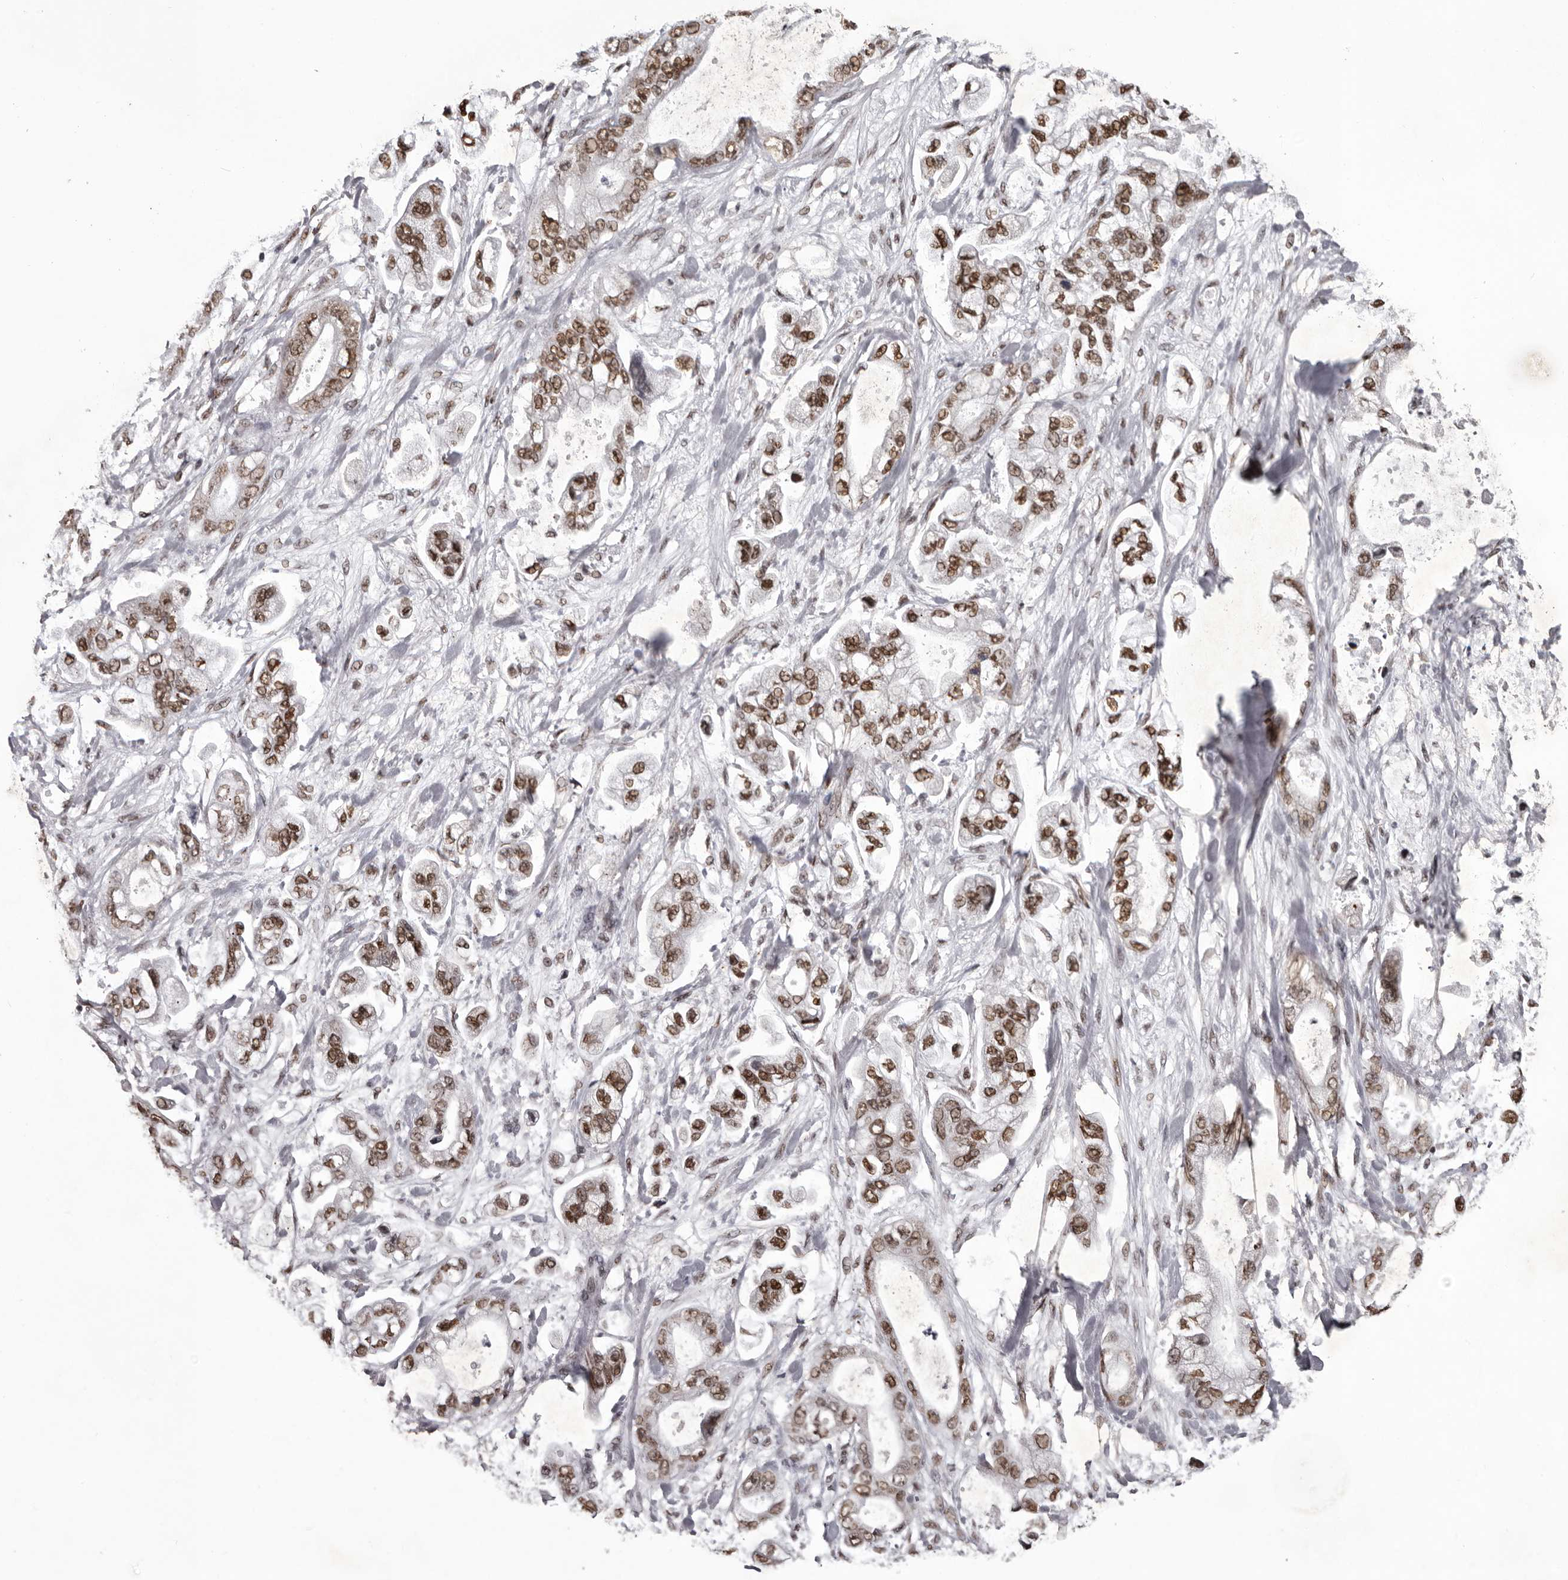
{"staining": {"intensity": "moderate", "quantity": ">75%", "location": "nuclear"}, "tissue": "stomach cancer", "cell_type": "Tumor cells", "image_type": "cancer", "snomed": [{"axis": "morphology", "description": "Normal tissue, NOS"}, {"axis": "morphology", "description": "Adenocarcinoma, NOS"}, {"axis": "topography", "description": "Stomach"}], "caption": "Moderate nuclear protein staining is present in about >75% of tumor cells in stomach adenocarcinoma. The staining was performed using DAB, with brown indicating positive protein expression. Nuclei are stained blue with hematoxylin.", "gene": "NUMA1", "patient": {"sex": "male", "age": 62}}